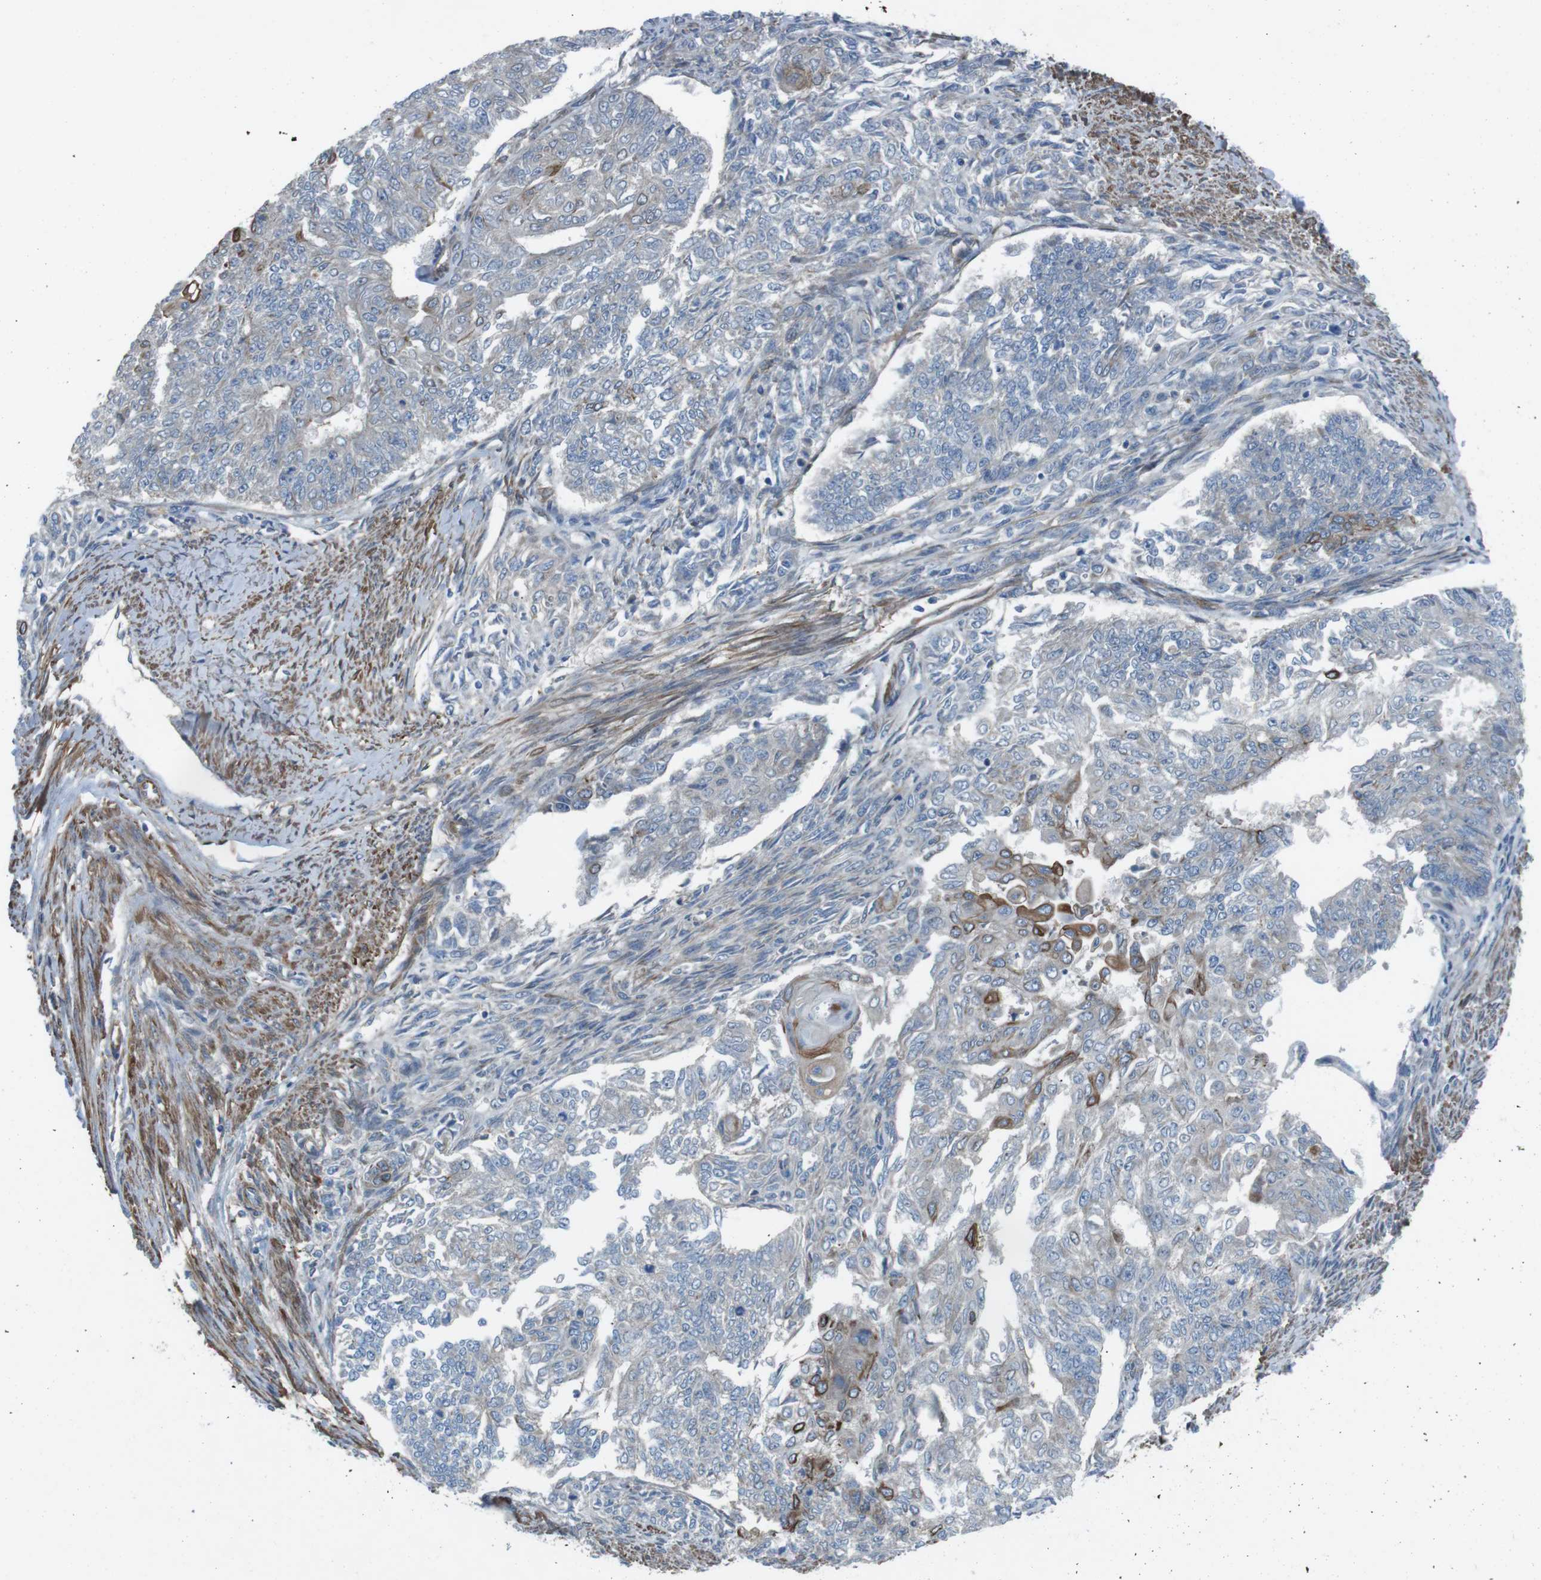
{"staining": {"intensity": "negative", "quantity": "none", "location": "none"}, "tissue": "endometrial cancer", "cell_type": "Tumor cells", "image_type": "cancer", "snomed": [{"axis": "morphology", "description": "Adenocarcinoma, NOS"}, {"axis": "topography", "description": "Endometrium"}], "caption": "An immunohistochemistry (IHC) micrograph of endometrial cancer is shown. There is no staining in tumor cells of endometrial cancer. (Brightfield microscopy of DAB immunohistochemistry at high magnification).", "gene": "FAM174B", "patient": {"sex": "female", "age": 32}}